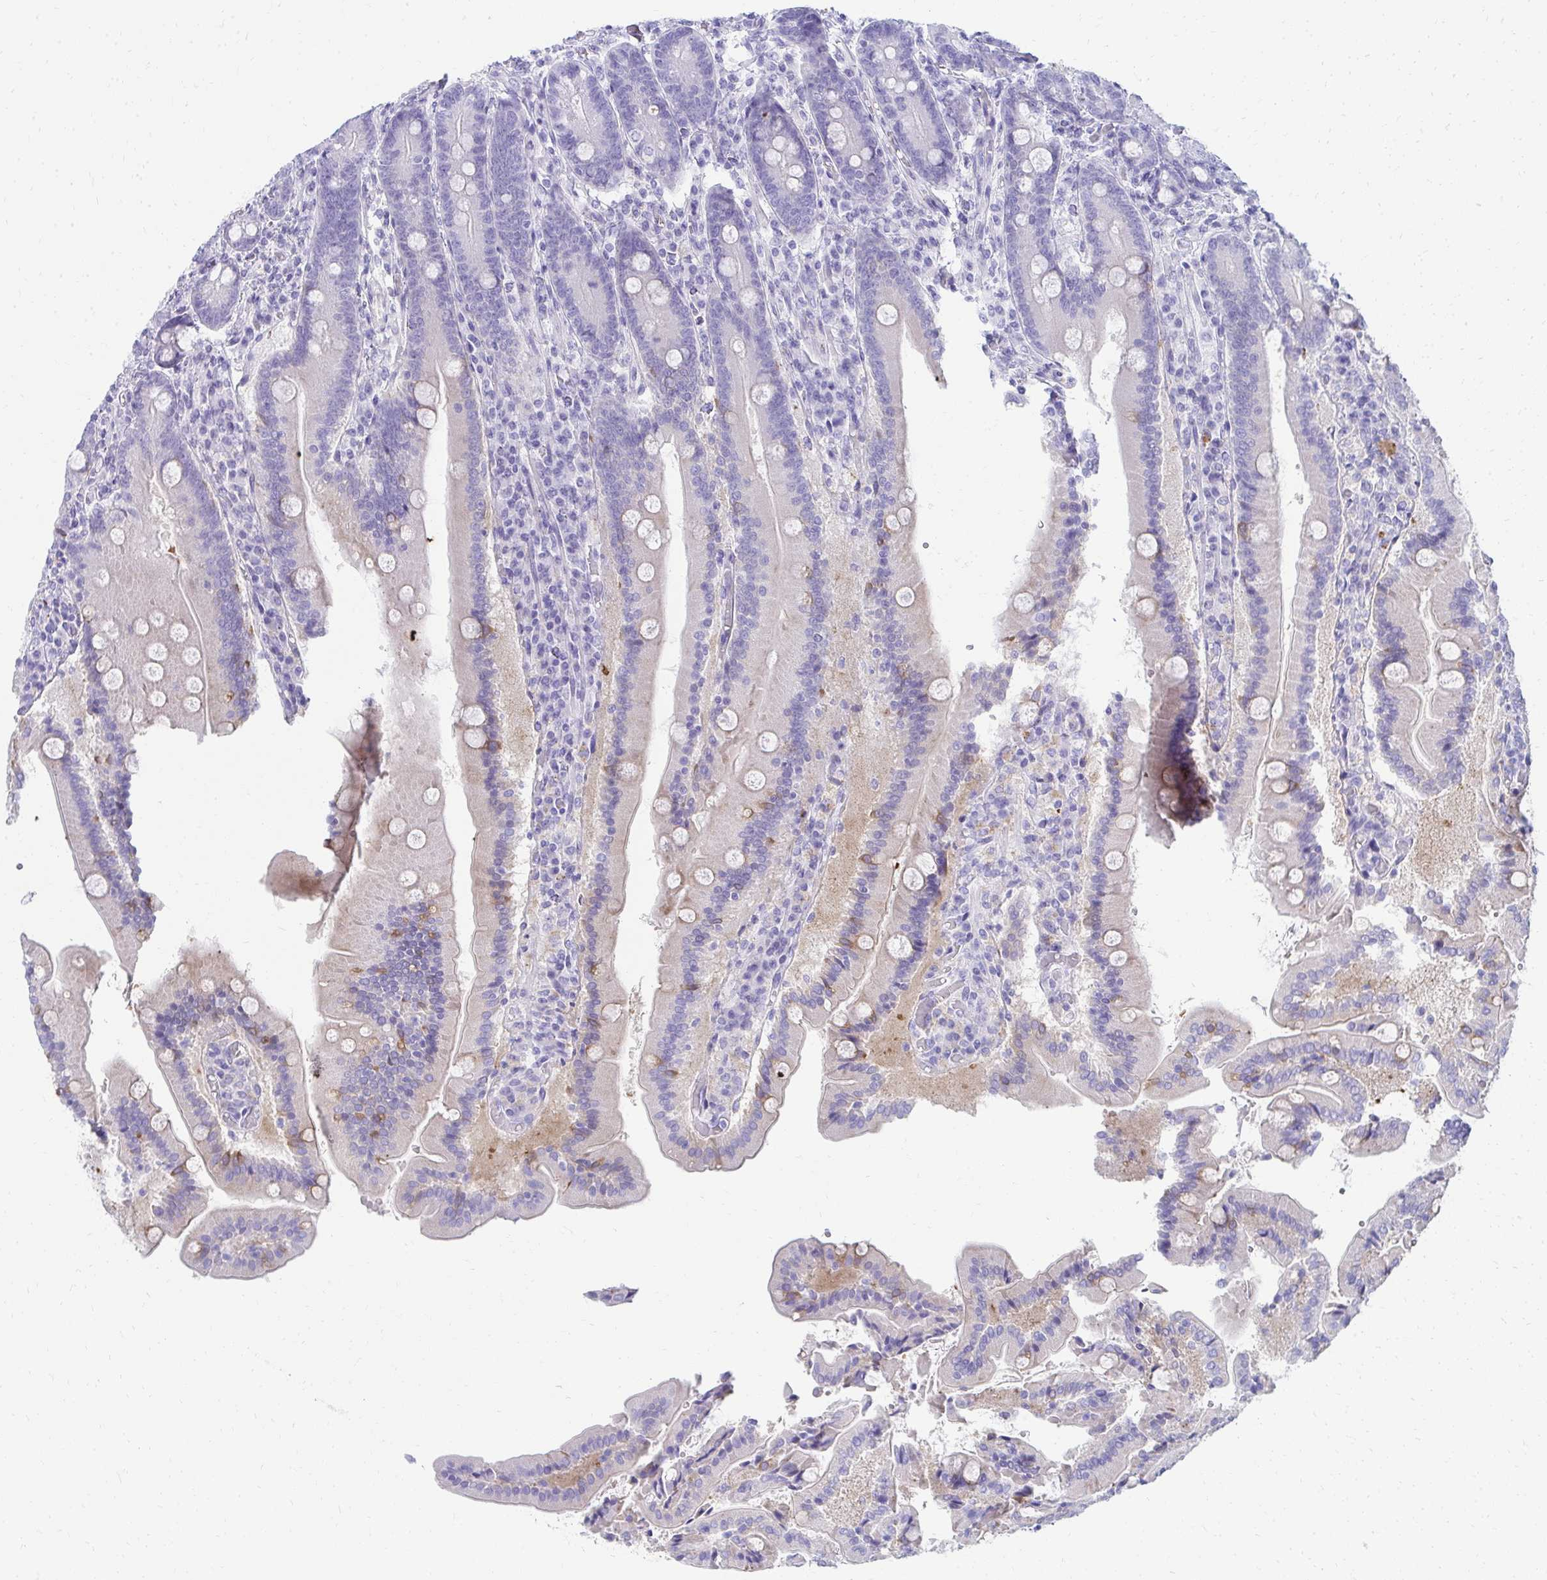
{"staining": {"intensity": "moderate", "quantity": "25%-75%", "location": "cytoplasmic/membranous"}, "tissue": "duodenum", "cell_type": "Glandular cells", "image_type": "normal", "snomed": [{"axis": "morphology", "description": "Normal tissue, NOS"}, {"axis": "topography", "description": "Duodenum"}], "caption": "The micrograph exhibits a brown stain indicating the presence of a protein in the cytoplasmic/membranous of glandular cells in duodenum. The protein is shown in brown color, while the nuclei are stained blue.", "gene": "SEC14L3", "patient": {"sex": "female", "age": 62}}